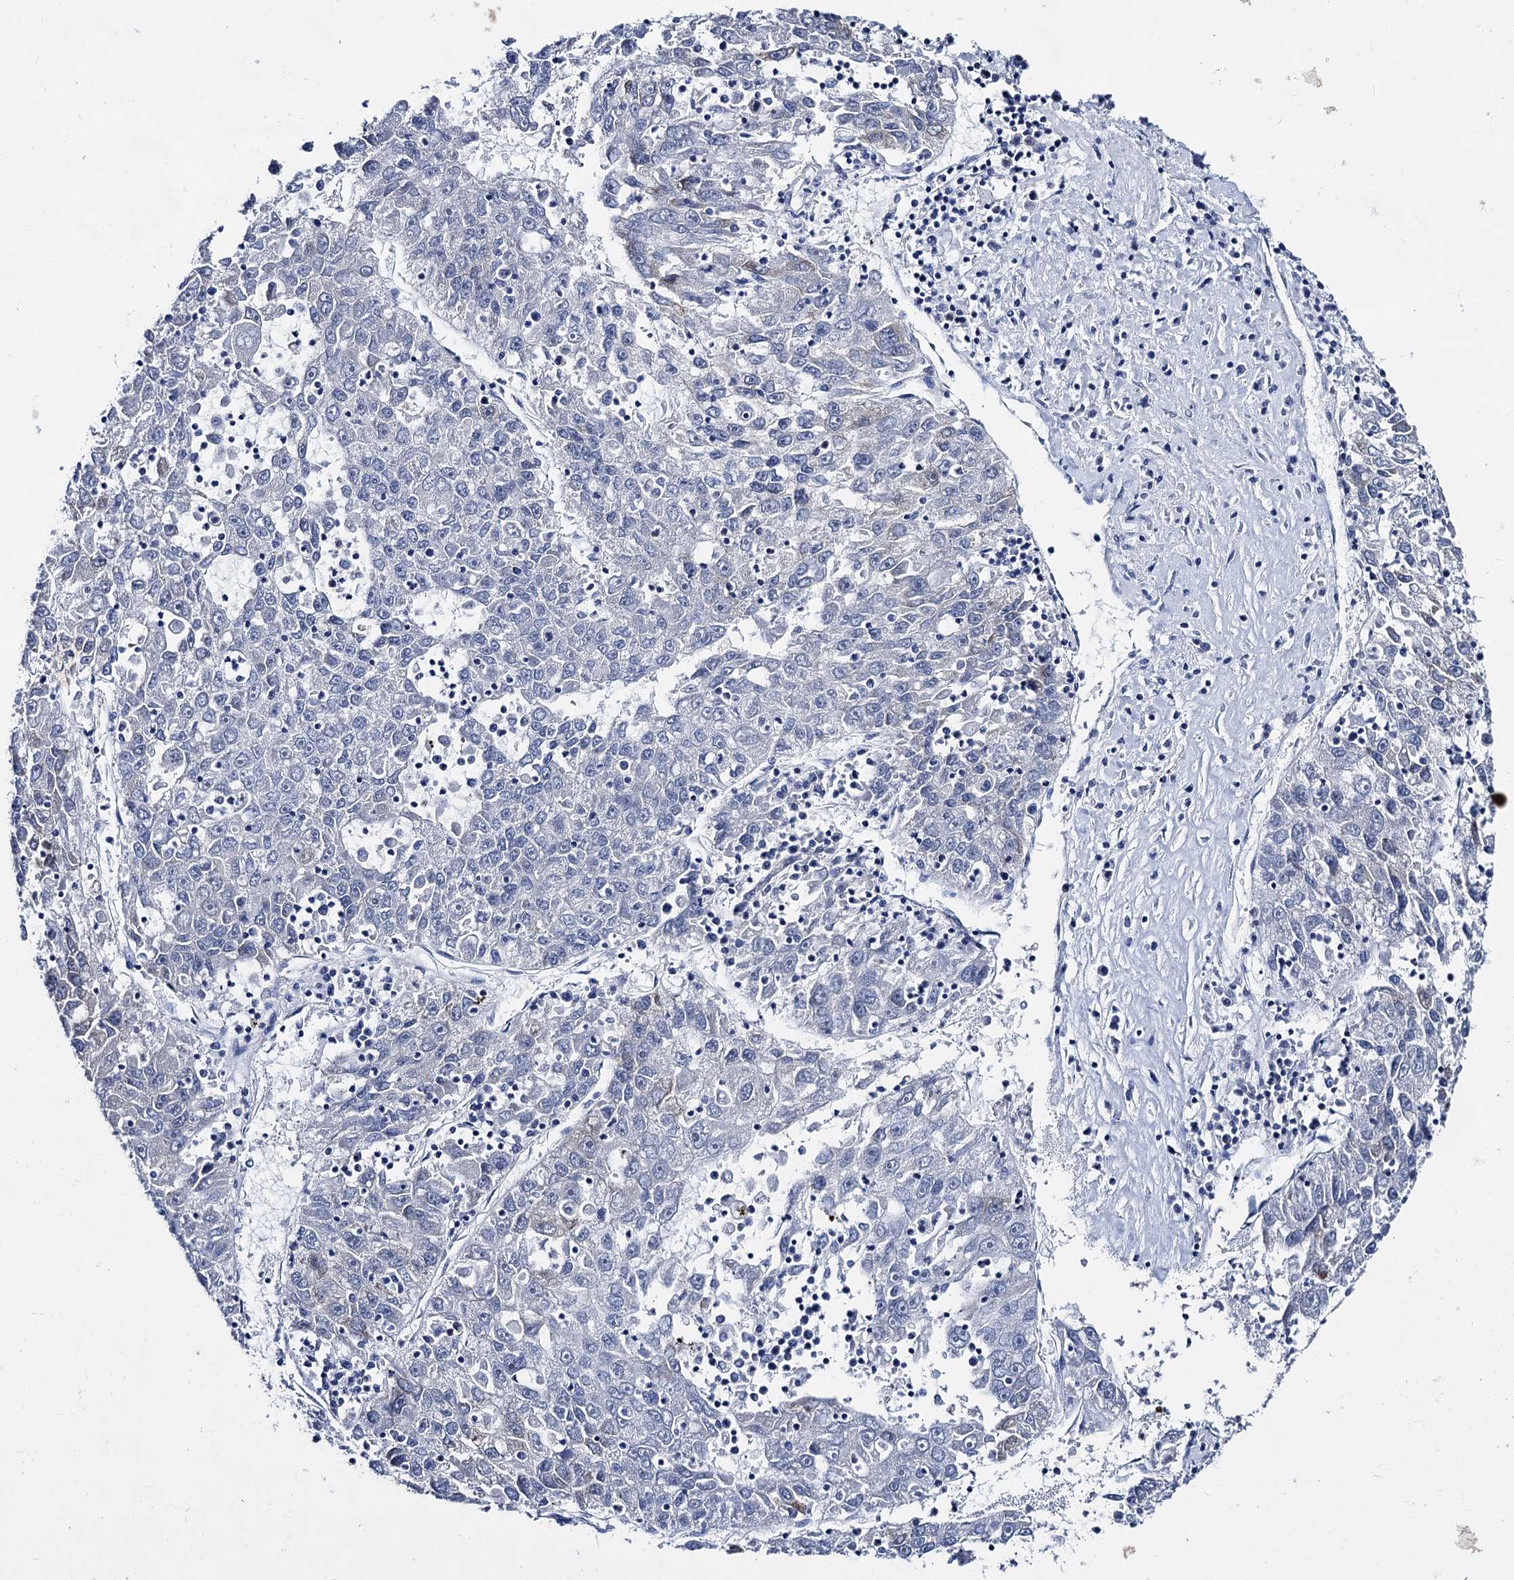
{"staining": {"intensity": "negative", "quantity": "none", "location": "none"}, "tissue": "liver cancer", "cell_type": "Tumor cells", "image_type": "cancer", "snomed": [{"axis": "morphology", "description": "Carcinoma, Hepatocellular, NOS"}, {"axis": "topography", "description": "Liver"}], "caption": "A histopathology image of human liver cancer is negative for staining in tumor cells.", "gene": "CAPRIN2", "patient": {"sex": "male", "age": 49}}